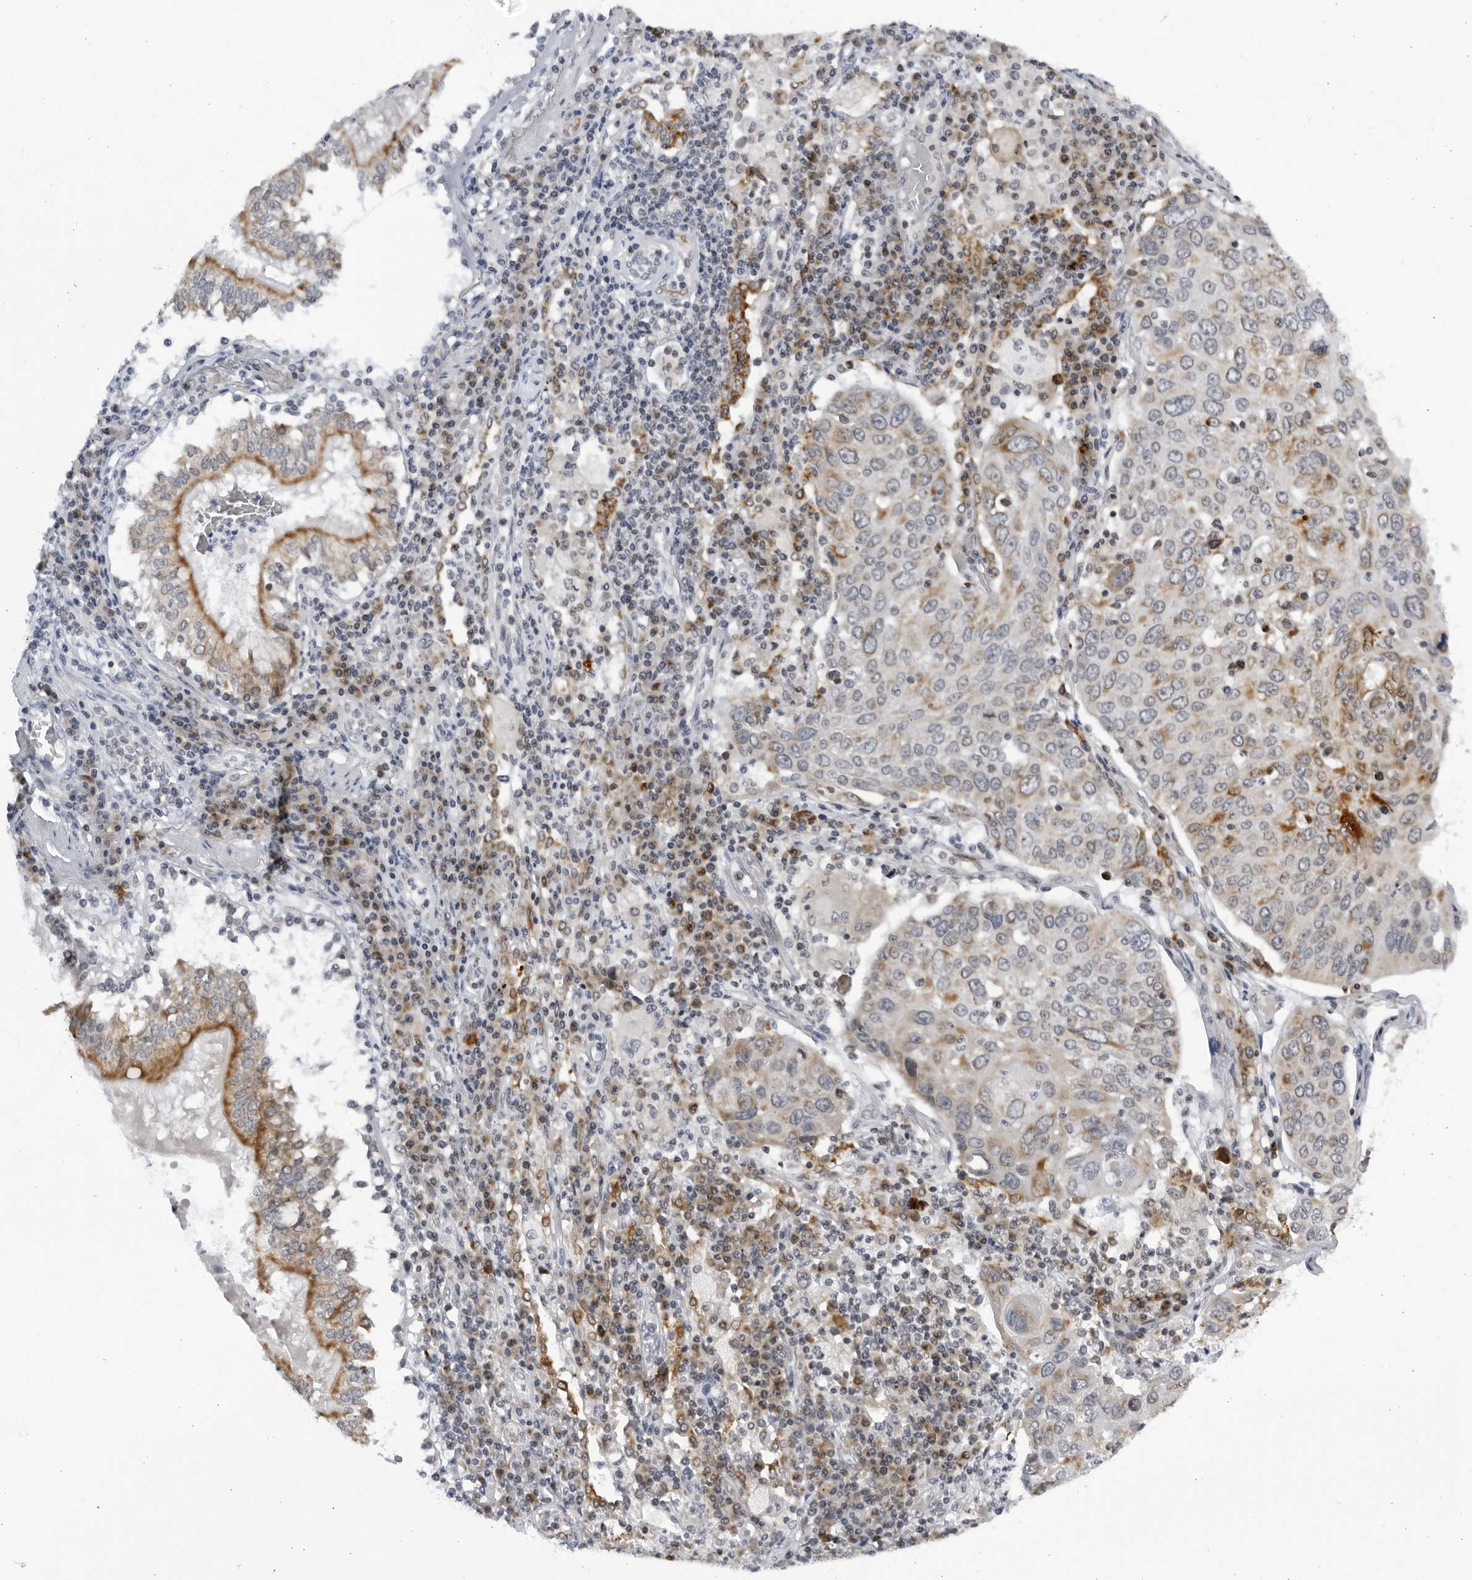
{"staining": {"intensity": "moderate", "quantity": "25%-75%", "location": "cytoplasmic/membranous"}, "tissue": "lung cancer", "cell_type": "Tumor cells", "image_type": "cancer", "snomed": [{"axis": "morphology", "description": "Squamous cell carcinoma, NOS"}, {"axis": "topography", "description": "Lung"}], "caption": "An immunohistochemistry (IHC) photomicrograph of neoplastic tissue is shown. Protein staining in brown labels moderate cytoplasmic/membranous positivity in lung squamous cell carcinoma within tumor cells.", "gene": "SLC25A22", "patient": {"sex": "male", "age": 65}}